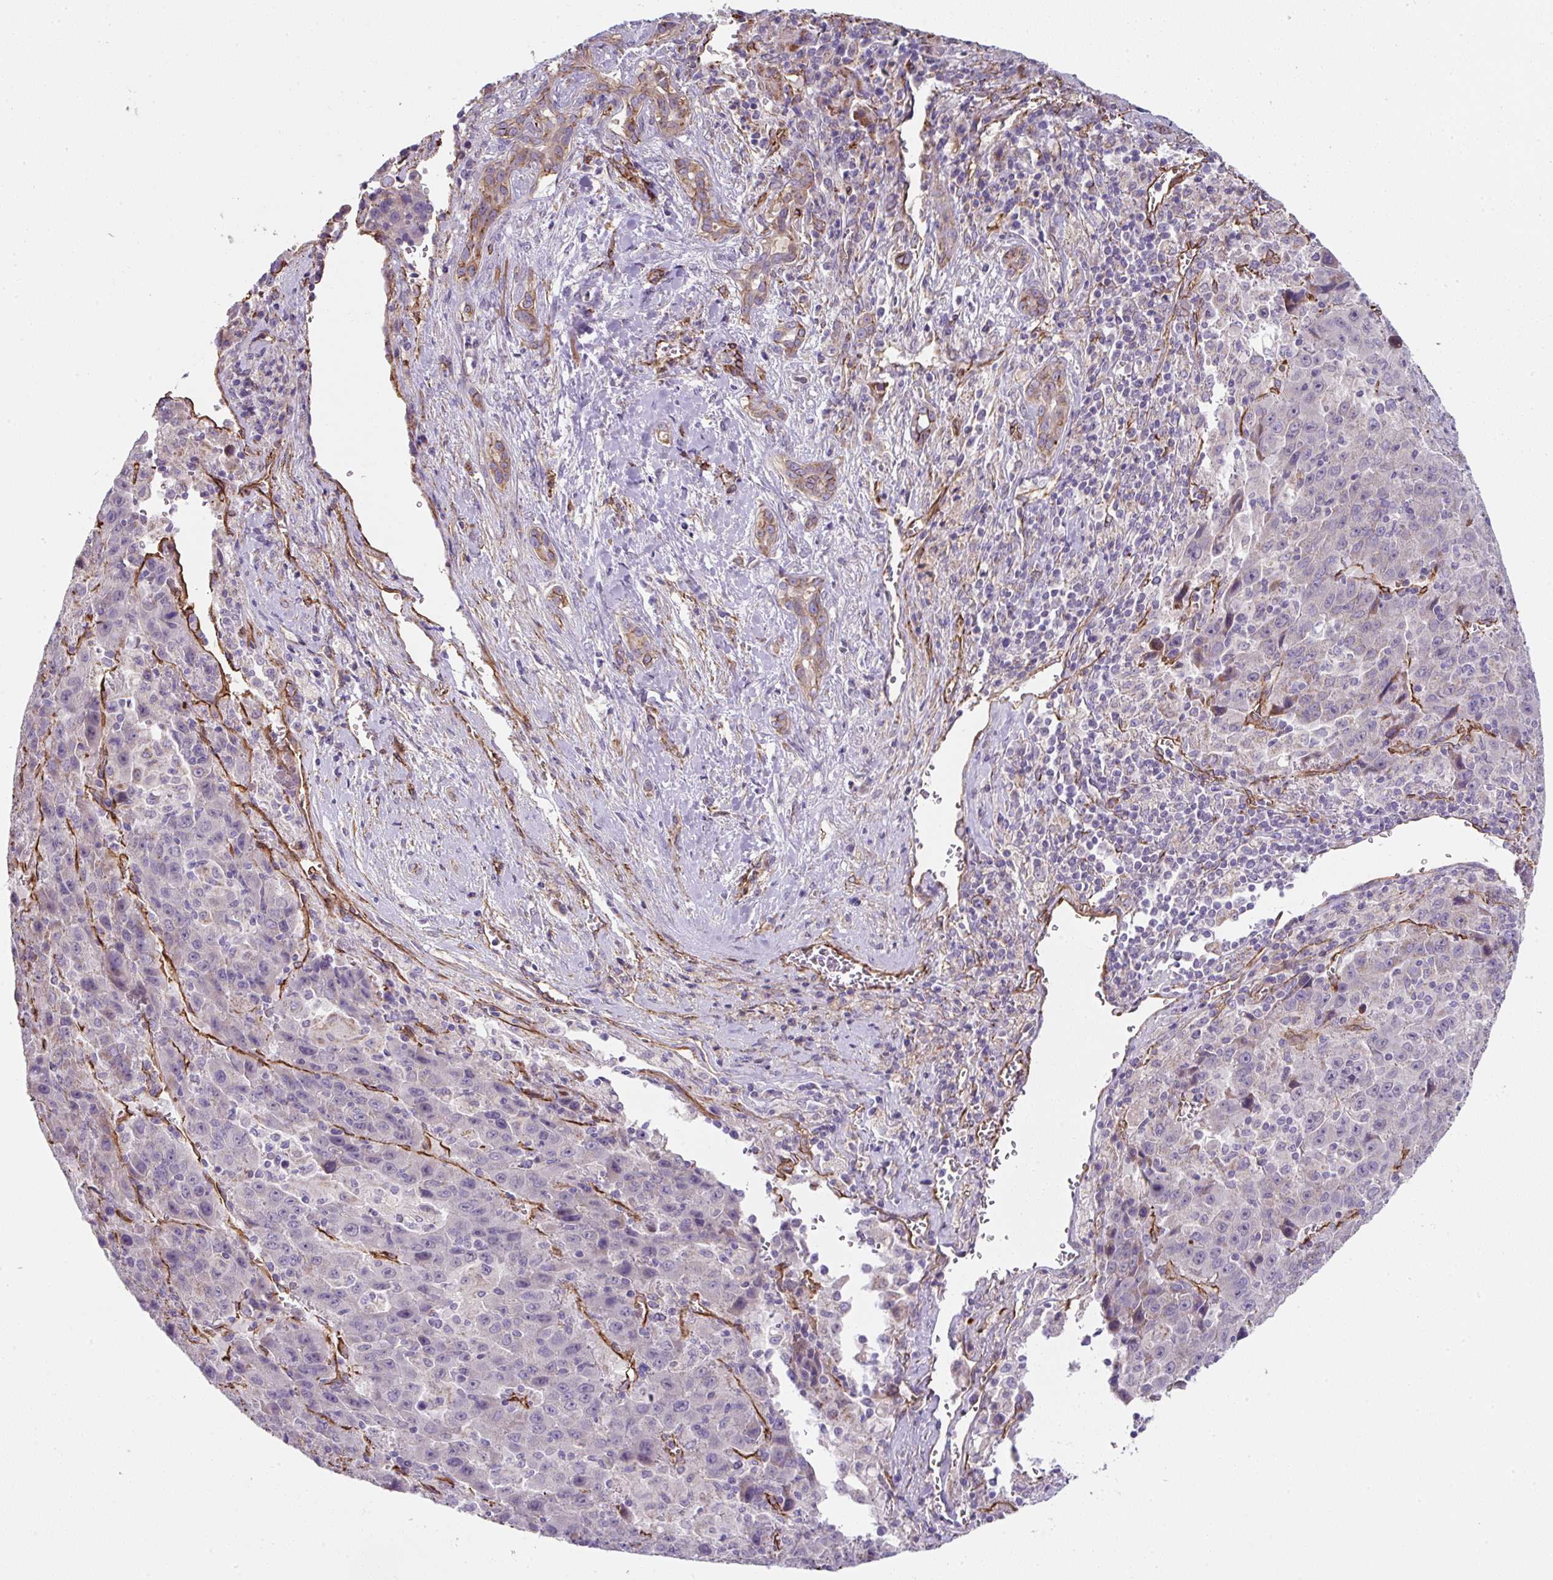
{"staining": {"intensity": "negative", "quantity": "none", "location": "none"}, "tissue": "liver cancer", "cell_type": "Tumor cells", "image_type": "cancer", "snomed": [{"axis": "morphology", "description": "Carcinoma, Hepatocellular, NOS"}, {"axis": "topography", "description": "Liver"}], "caption": "The histopathology image displays no significant expression in tumor cells of liver hepatocellular carcinoma.", "gene": "ANKUB1", "patient": {"sex": "female", "age": 53}}